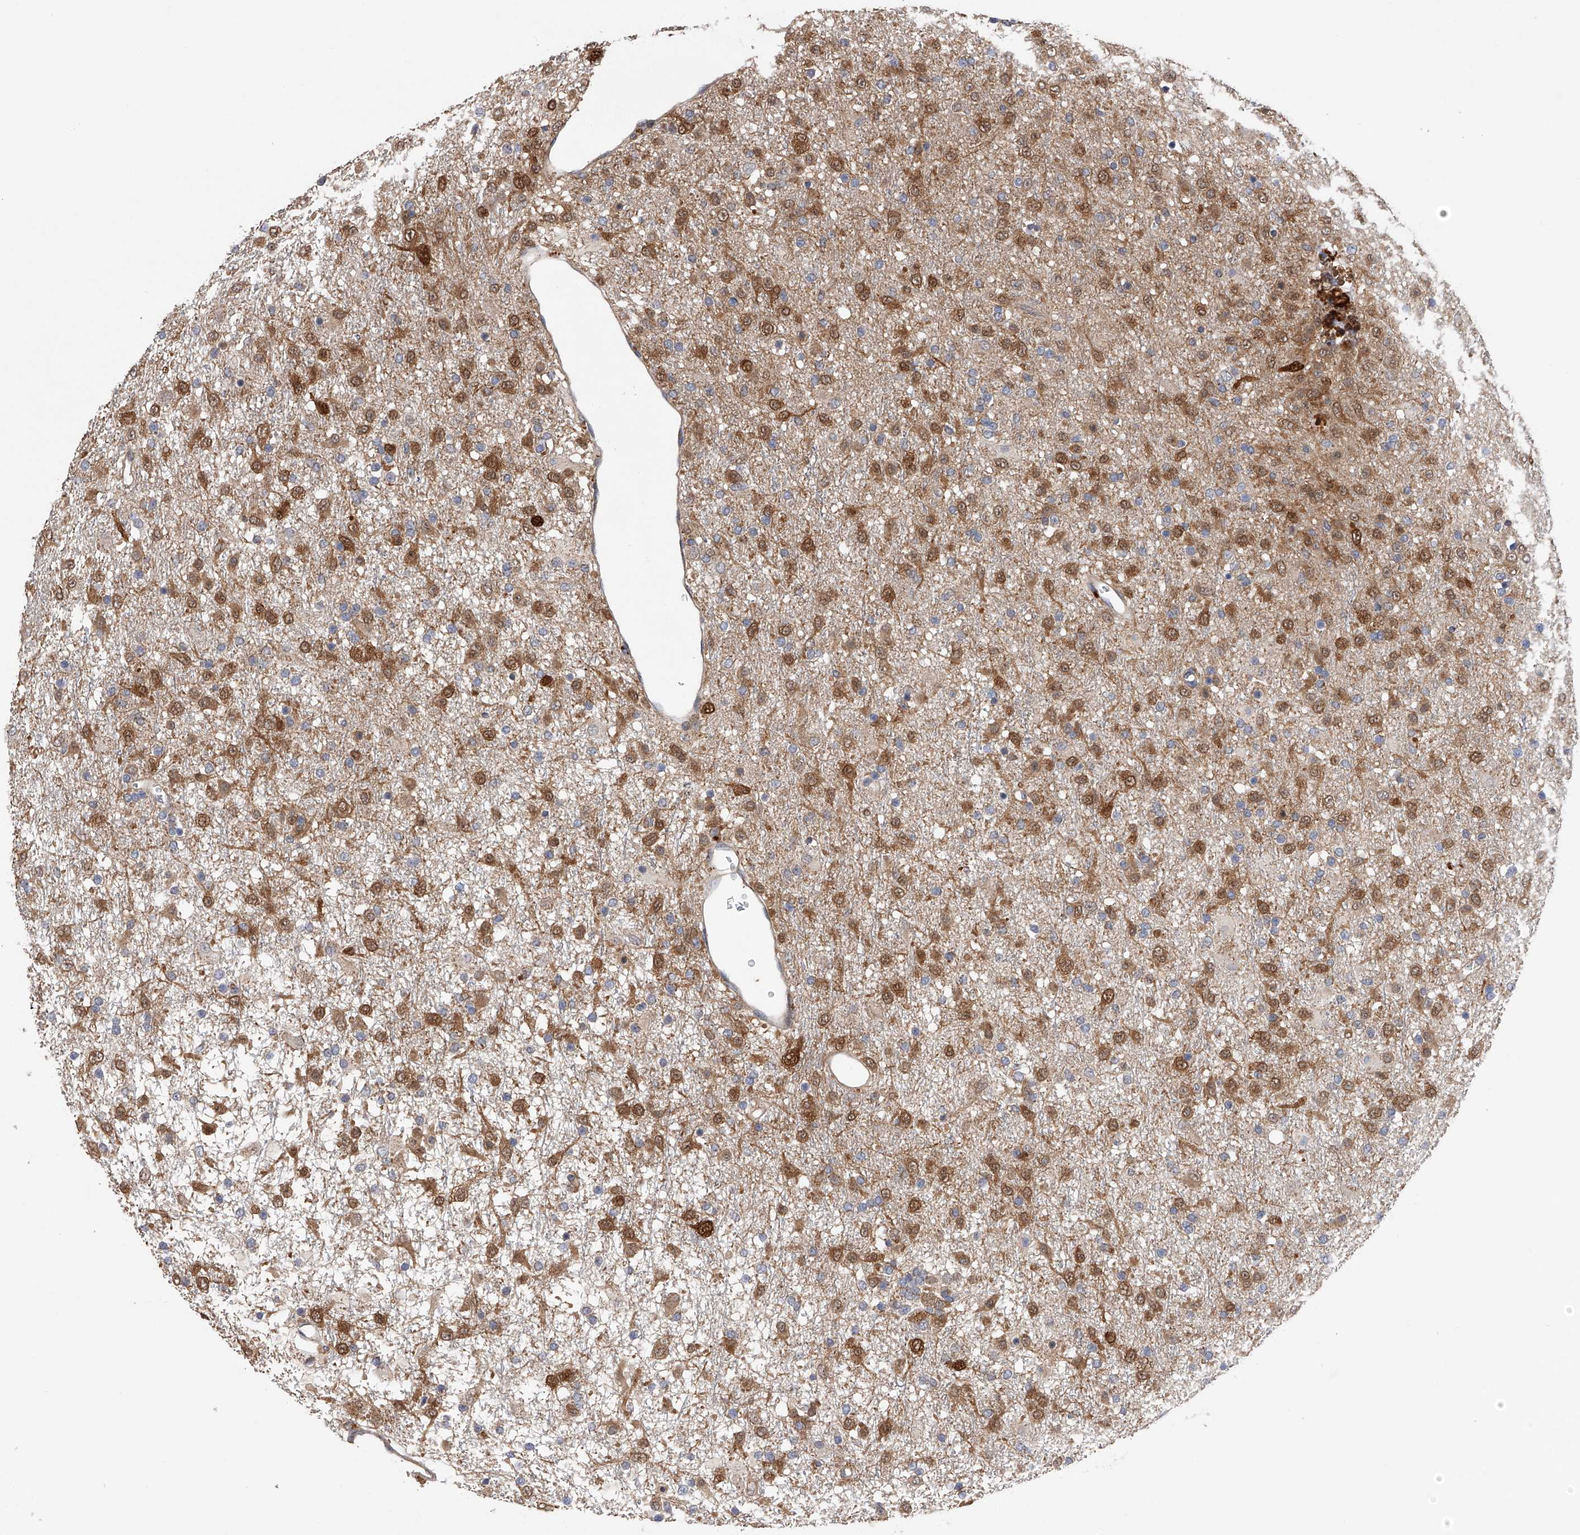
{"staining": {"intensity": "moderate", "quantity": "25%-75%", "location": "cytoplasmic/membranous"}, "tissue": "glioma", "cell_type": "Tumor cells", "image_type": "cancer", "snomed": [{"axis": "morphology", "description": "Glioma, malignant, Low grade"}, {"axis": "topography", "description": "Brain"}], "caption": "The histopathology image shows immunohistochemical staining of glioma. There is moderate cytoplasmic/membranous staining is present in approximately 25%-75% of tumor cells. (DAB (3,3'-diaminobenzidine) IHC, brown staining for protein, blue staining for nuclei).", "gene": "CFAP298", "patient": {"sex": "male", "age": 65}}